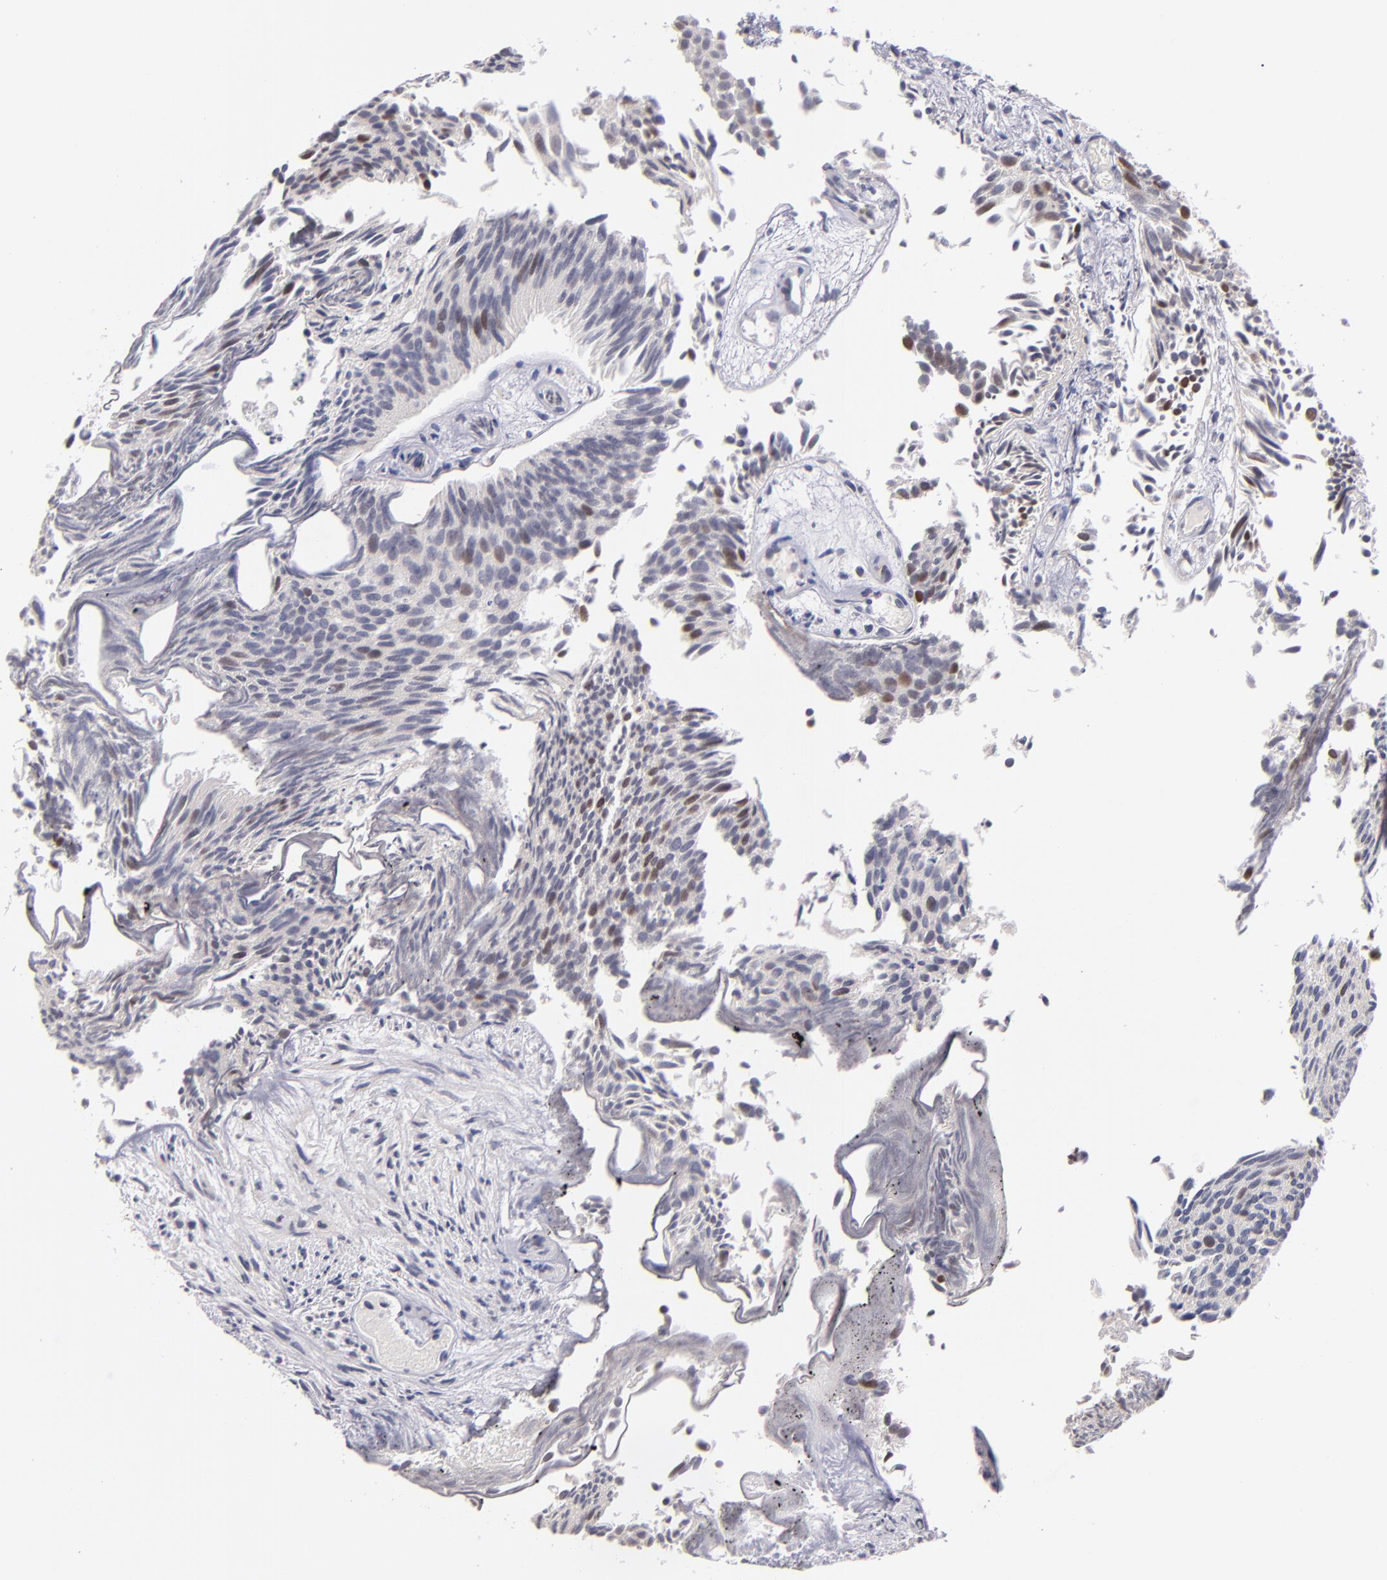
{"staining": {"intensity": "moderate", "quantity": "<25%", "location": "nuclear"}, "tissue": "urothelial cancer", "cell_type": "Tumor cells", "image_type": "cancer", "snomed": [{"axis": "morphology", "description": "Urothelial carcinoma, Low grade"}, {"axis": "topography", "description": "Urinary bladder"}], "caption": "Moderate nuclear staining for a protein is appreciated in approximately <25% of tumor cells of urothelial carcinoma (low-grade) using immunohistochemistry.", "gene": "CDC7", "patient": {"sex": "male", "age": 84}}